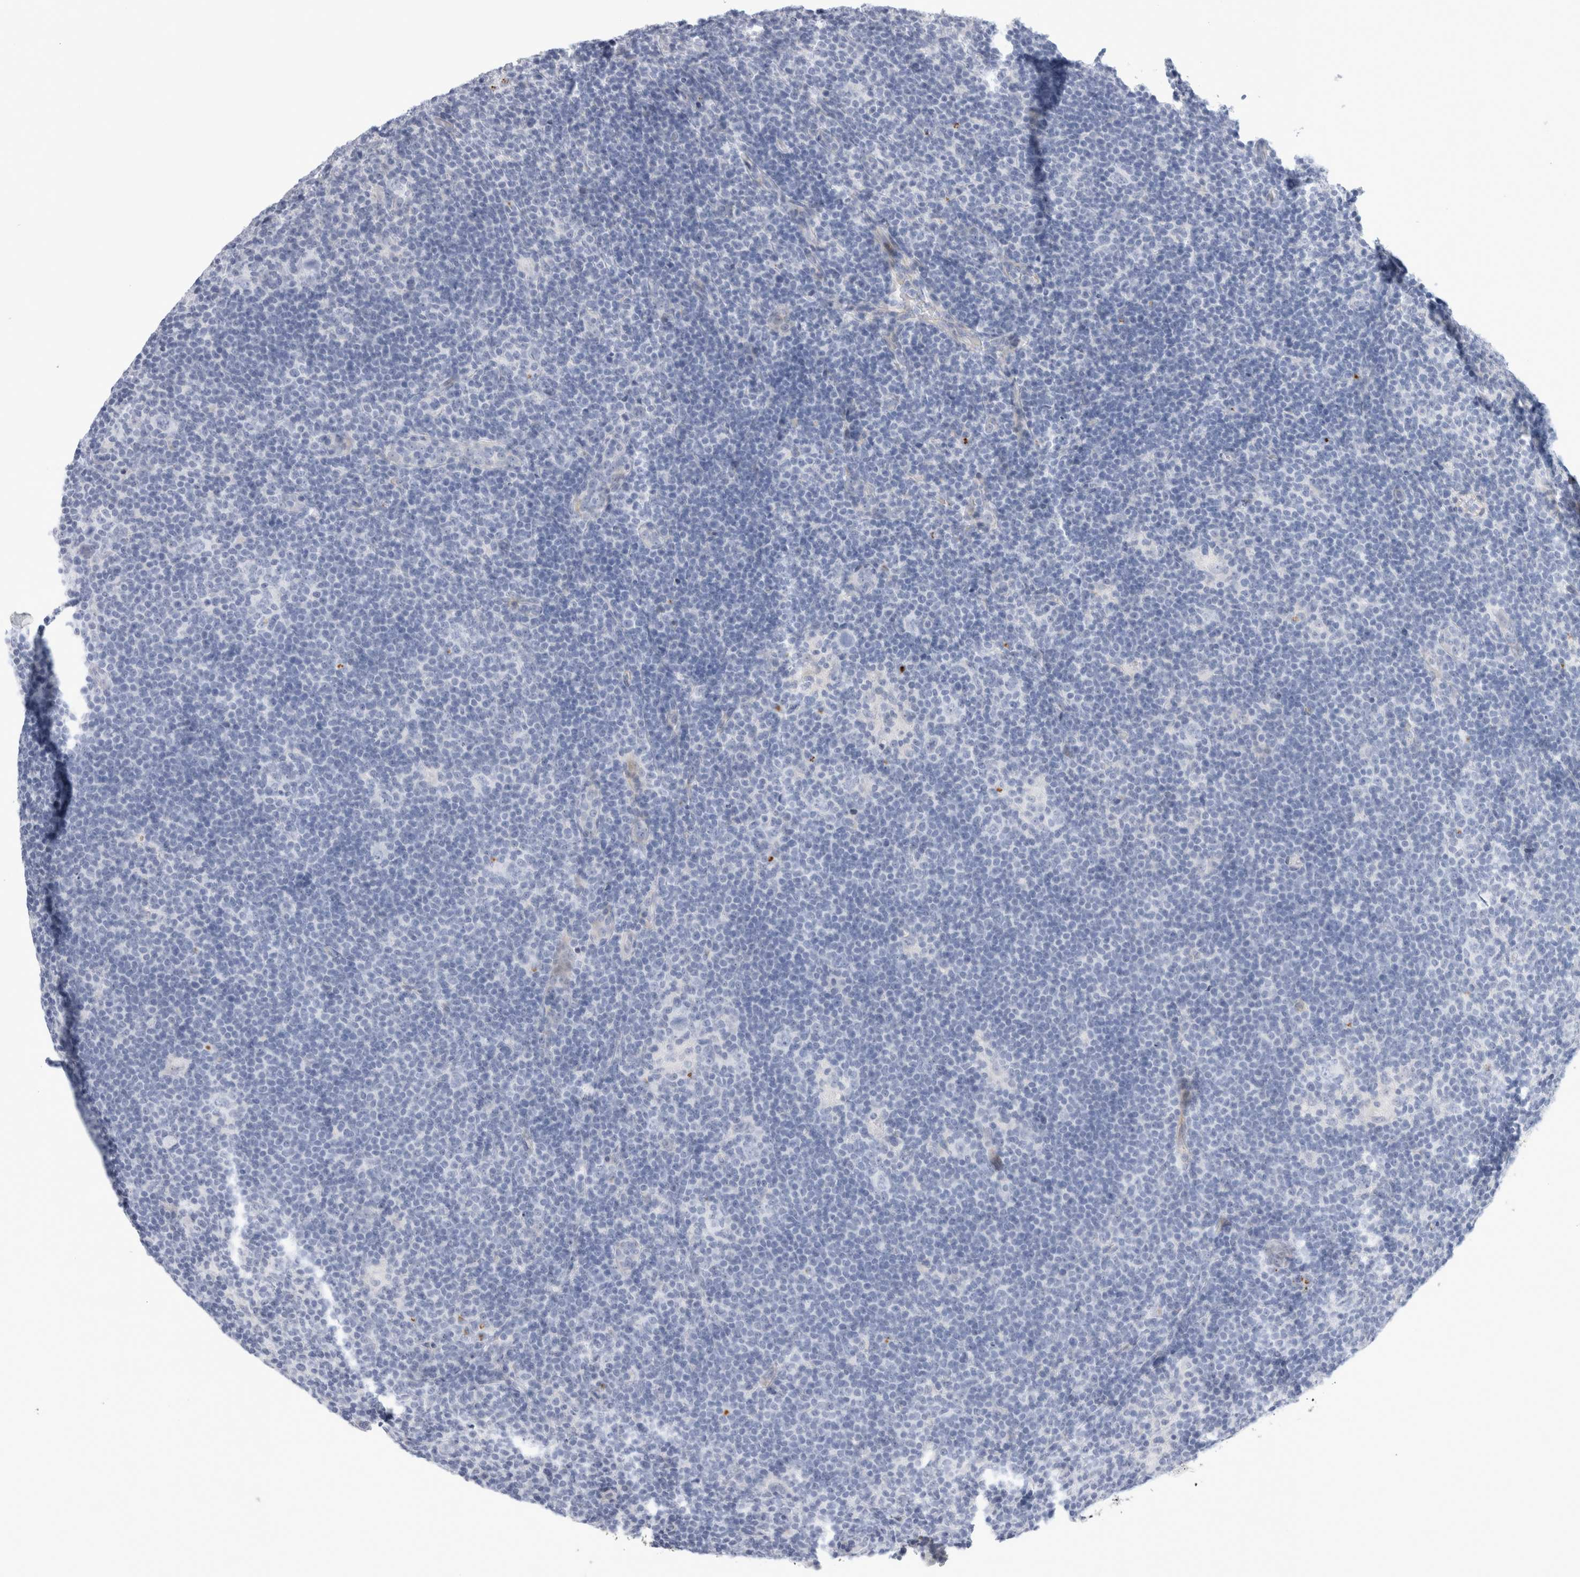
{"staining": {"intensity": "negative", "quantity": "none", "location": "none"}, "tissue": "lymphoma", "cell_type": "Tumor cells", "image_type": "cancer", "snomed": [{"axis": "morphology", "description": "Hodgkin's disease, NOS"}, {"axis": "topography", "description": "Lymph node"}], "caption": "An immunohistochemistry (IHC) micrograph of lymphoma is shown. There is no staining in tumor cells of lymphoma.", "gene": "ECHDC2", "patient": {"sex": "female", "age": 57}}